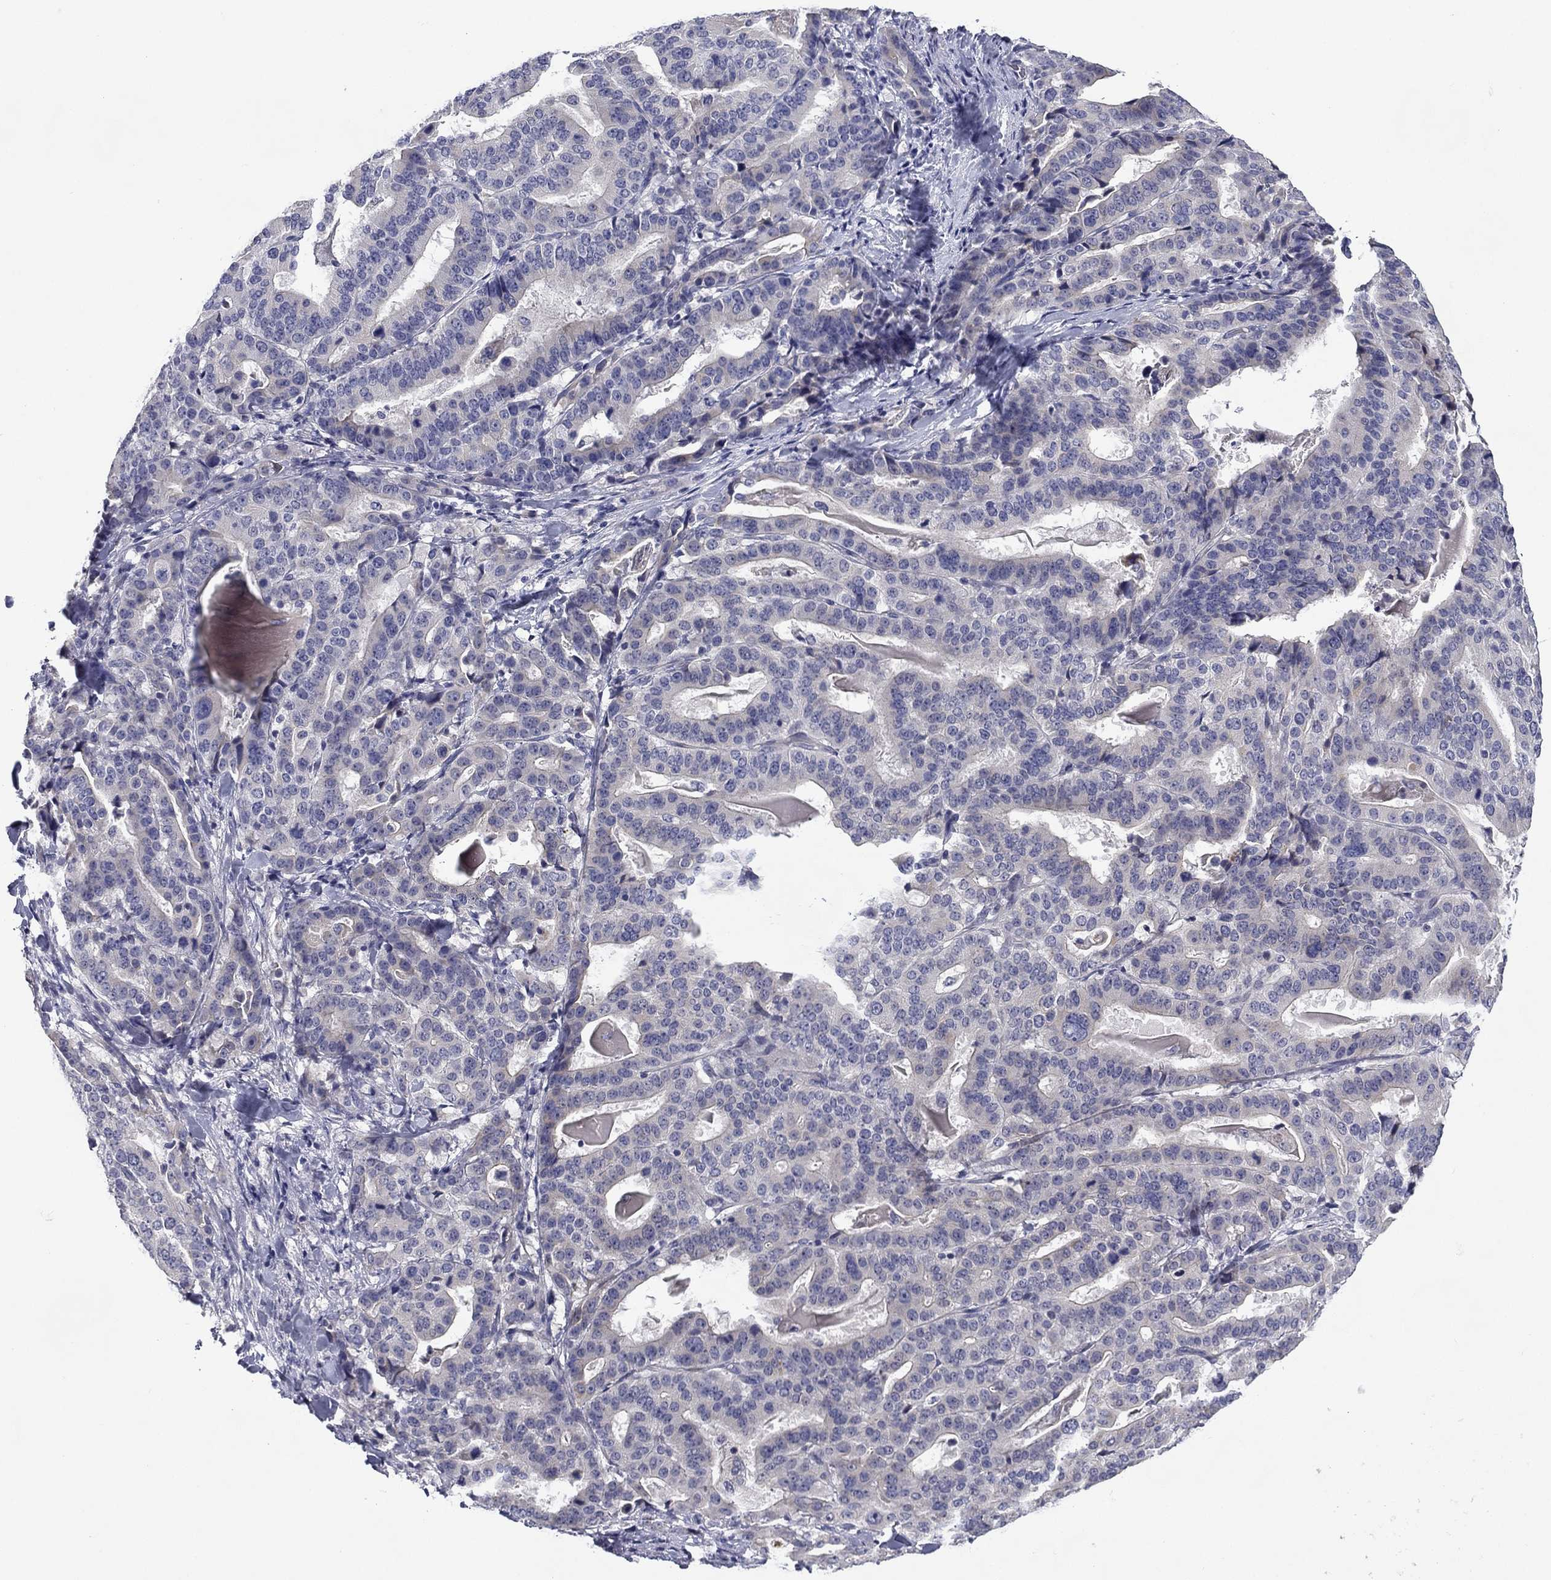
{"staining": {"intensity": "negative", "quantity": "none", "location": "none"}, "tissue": "stomach cancer", "cell_type": "Tumor cells", "image_type": "cancer", "snomed": [{"axis": "morphology", "description": "Adenocarcinoma, NOS"}, {"axis": "topography", "description": "Stomach"}], "caption": "DAB (3,3'-diaminobenzidine) immunohistochemical staining of human stomach adenocarcinoma exhibits no significant positivity in tumor cells.", "gene": "SPATA7", "patient": {"sex": "male", "age": 48}}